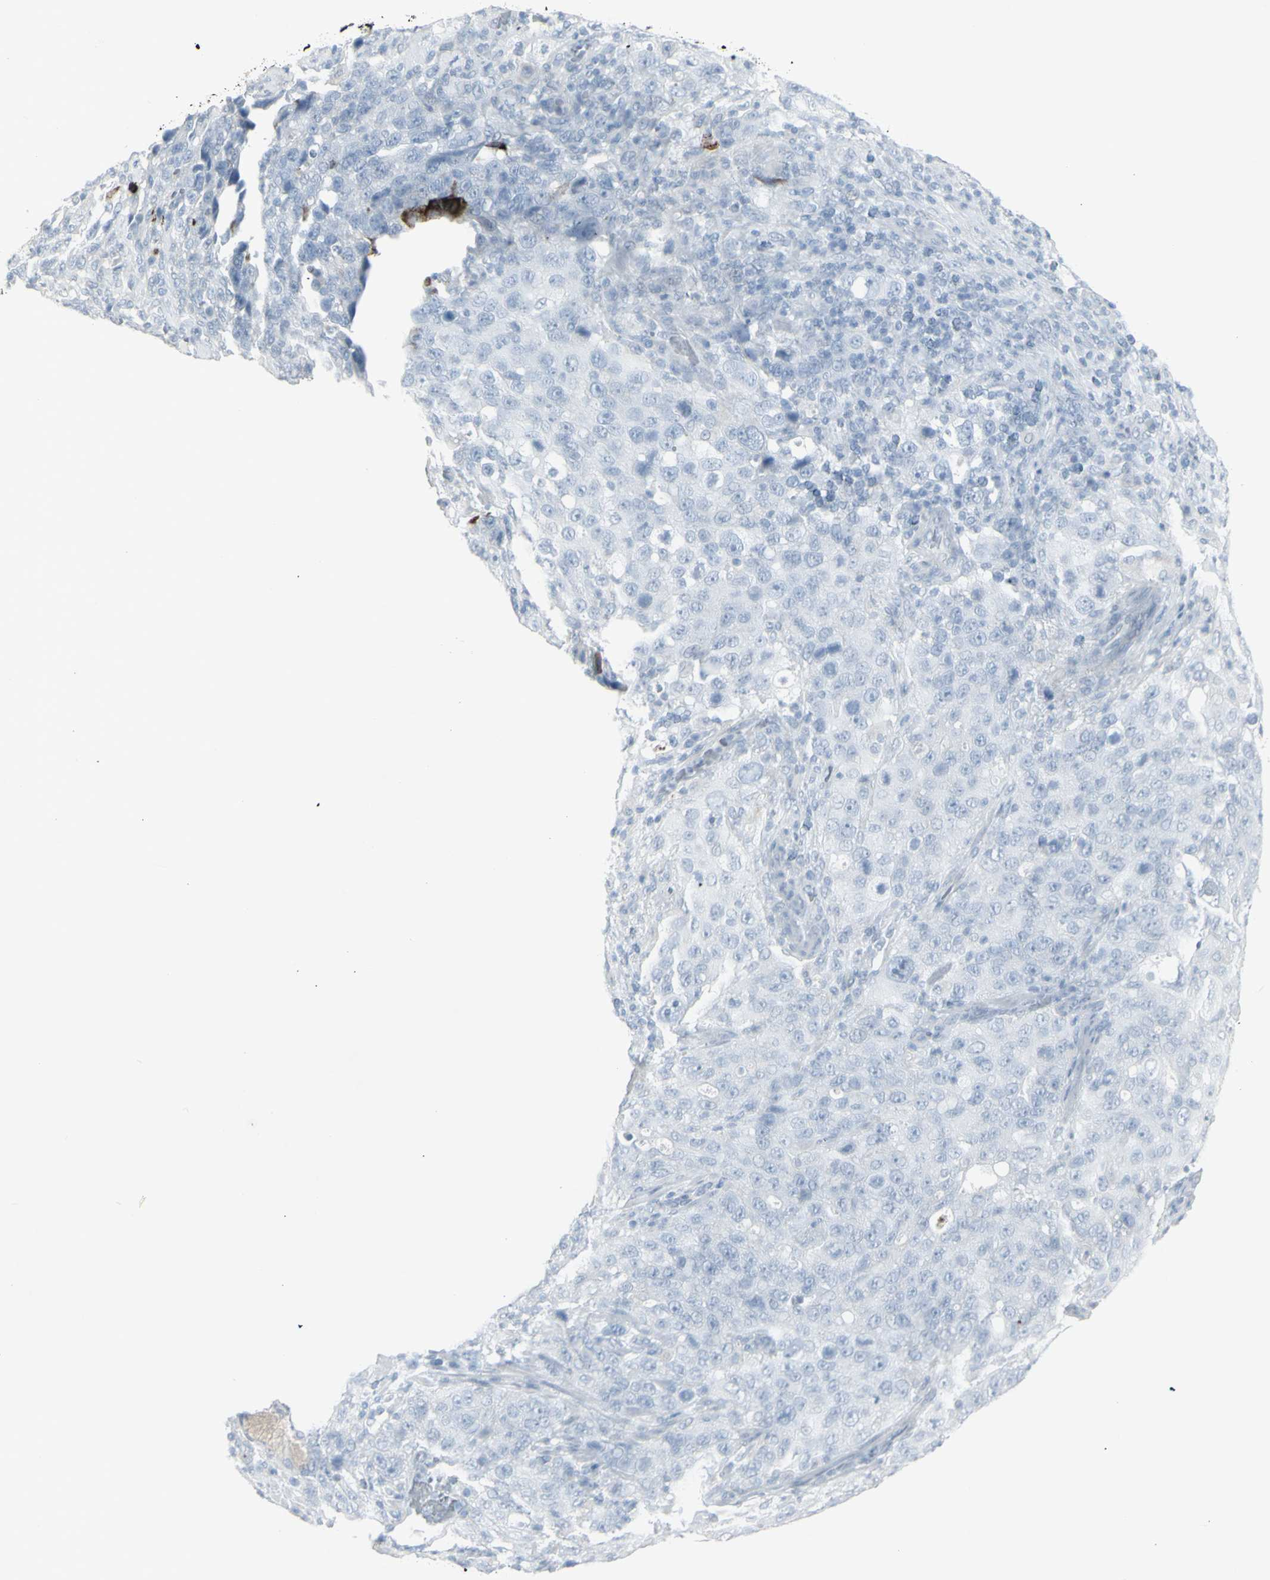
{"staining": {"intensity": "negative", "quantity": "none", "location": "none"}, "tissue": "stomach cancer", "cell_type": "Tumor cells", "image_type": "cancer", "snomed": [{"axis": "morphology", "description": "Normal tissue, NOS"}, {"axis": "morphology", "description": "Adenocarcinoma, NOS"}, {"axis": "topography", "description": "Stomach"}], "caption": "High magnification brightfield microscopy of stomach cancer (adenocarcinoma) stained with DAB (brown) and counterstained with hematoxylin (blue): tumor cells show no significant positivity.", "gene": "YBX2", "patient": {"sex": "male", "age": 48}}